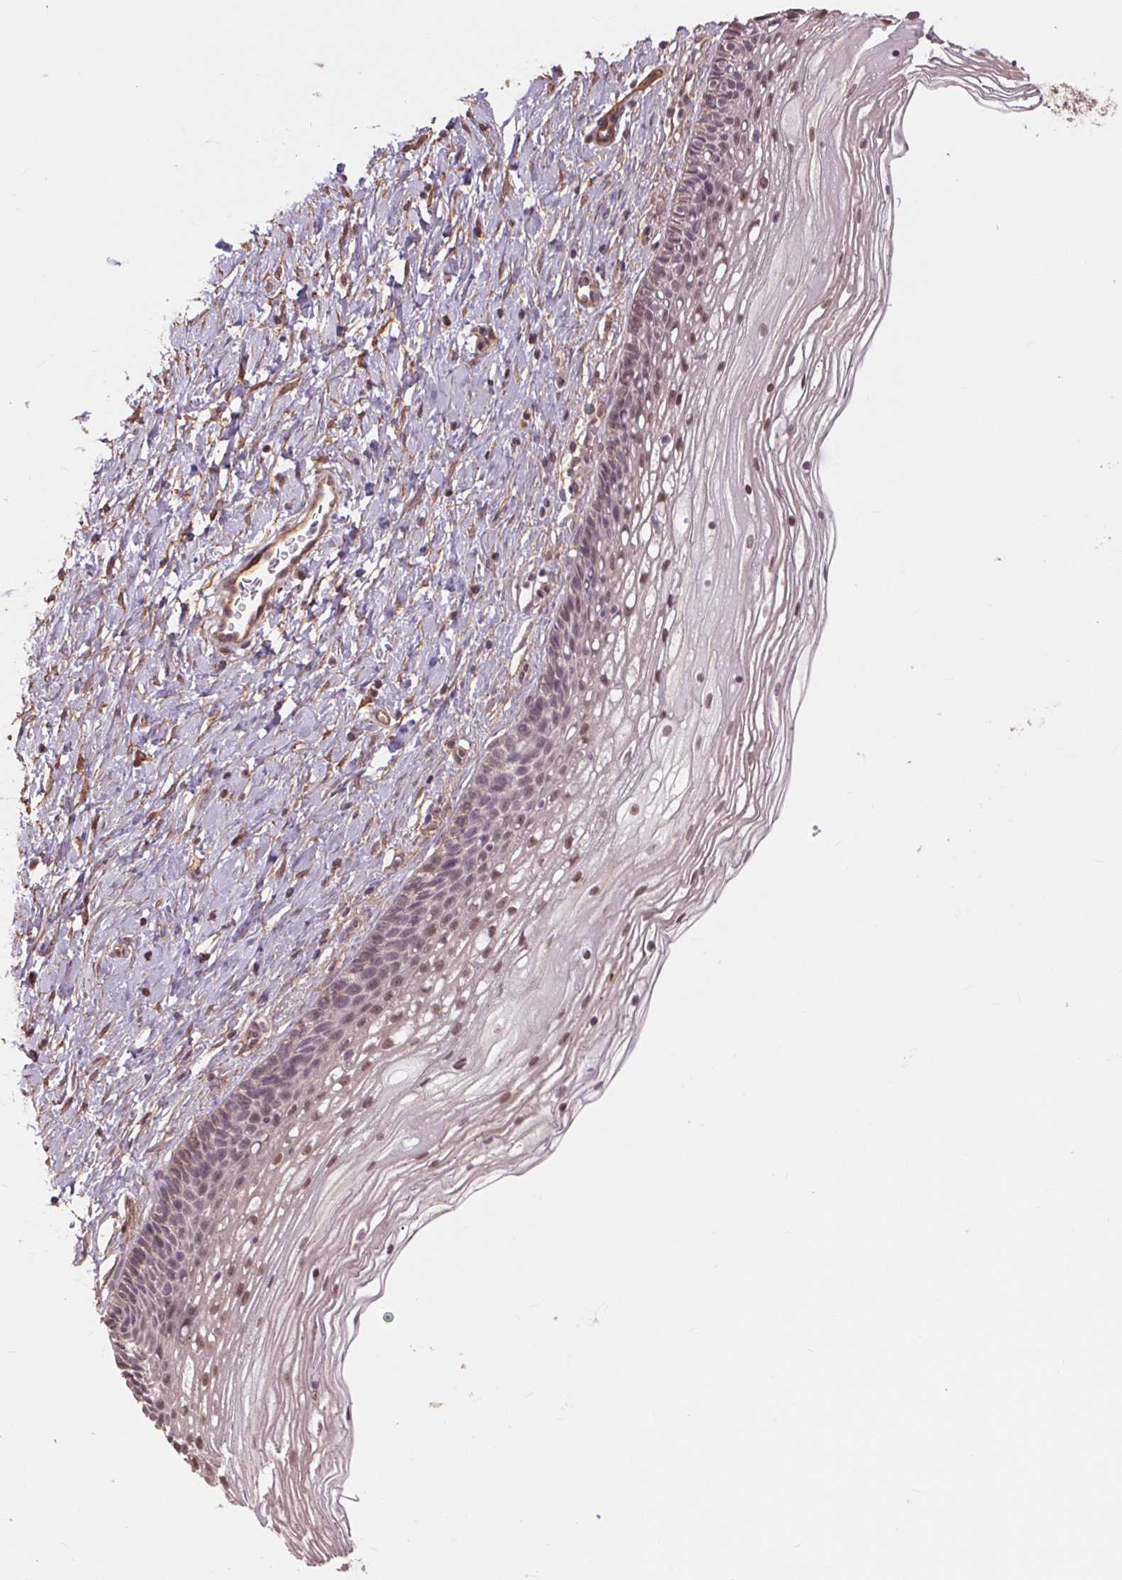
{"staining": {"intensity": "weak", "quantity": "25%-75%", "location": "cytoplasmic/membranous,nuclear"}, "tissue": "cervix", "cell_type": "Glandular cells", "image_type": "normal", "snomed": [{"axis": "morphology", "description": "Normal tissue, NOS"}, {"axis": "topography", "description": "Cervix"}], "caption": "Glandular cells display low levels of weak cytoplasmic/membranous,nuclear staining in approximately 25%-75% of cells in unremarkable human cervix.", "gene": "PALM", "patient": {"sex": "female", "age": 34}}